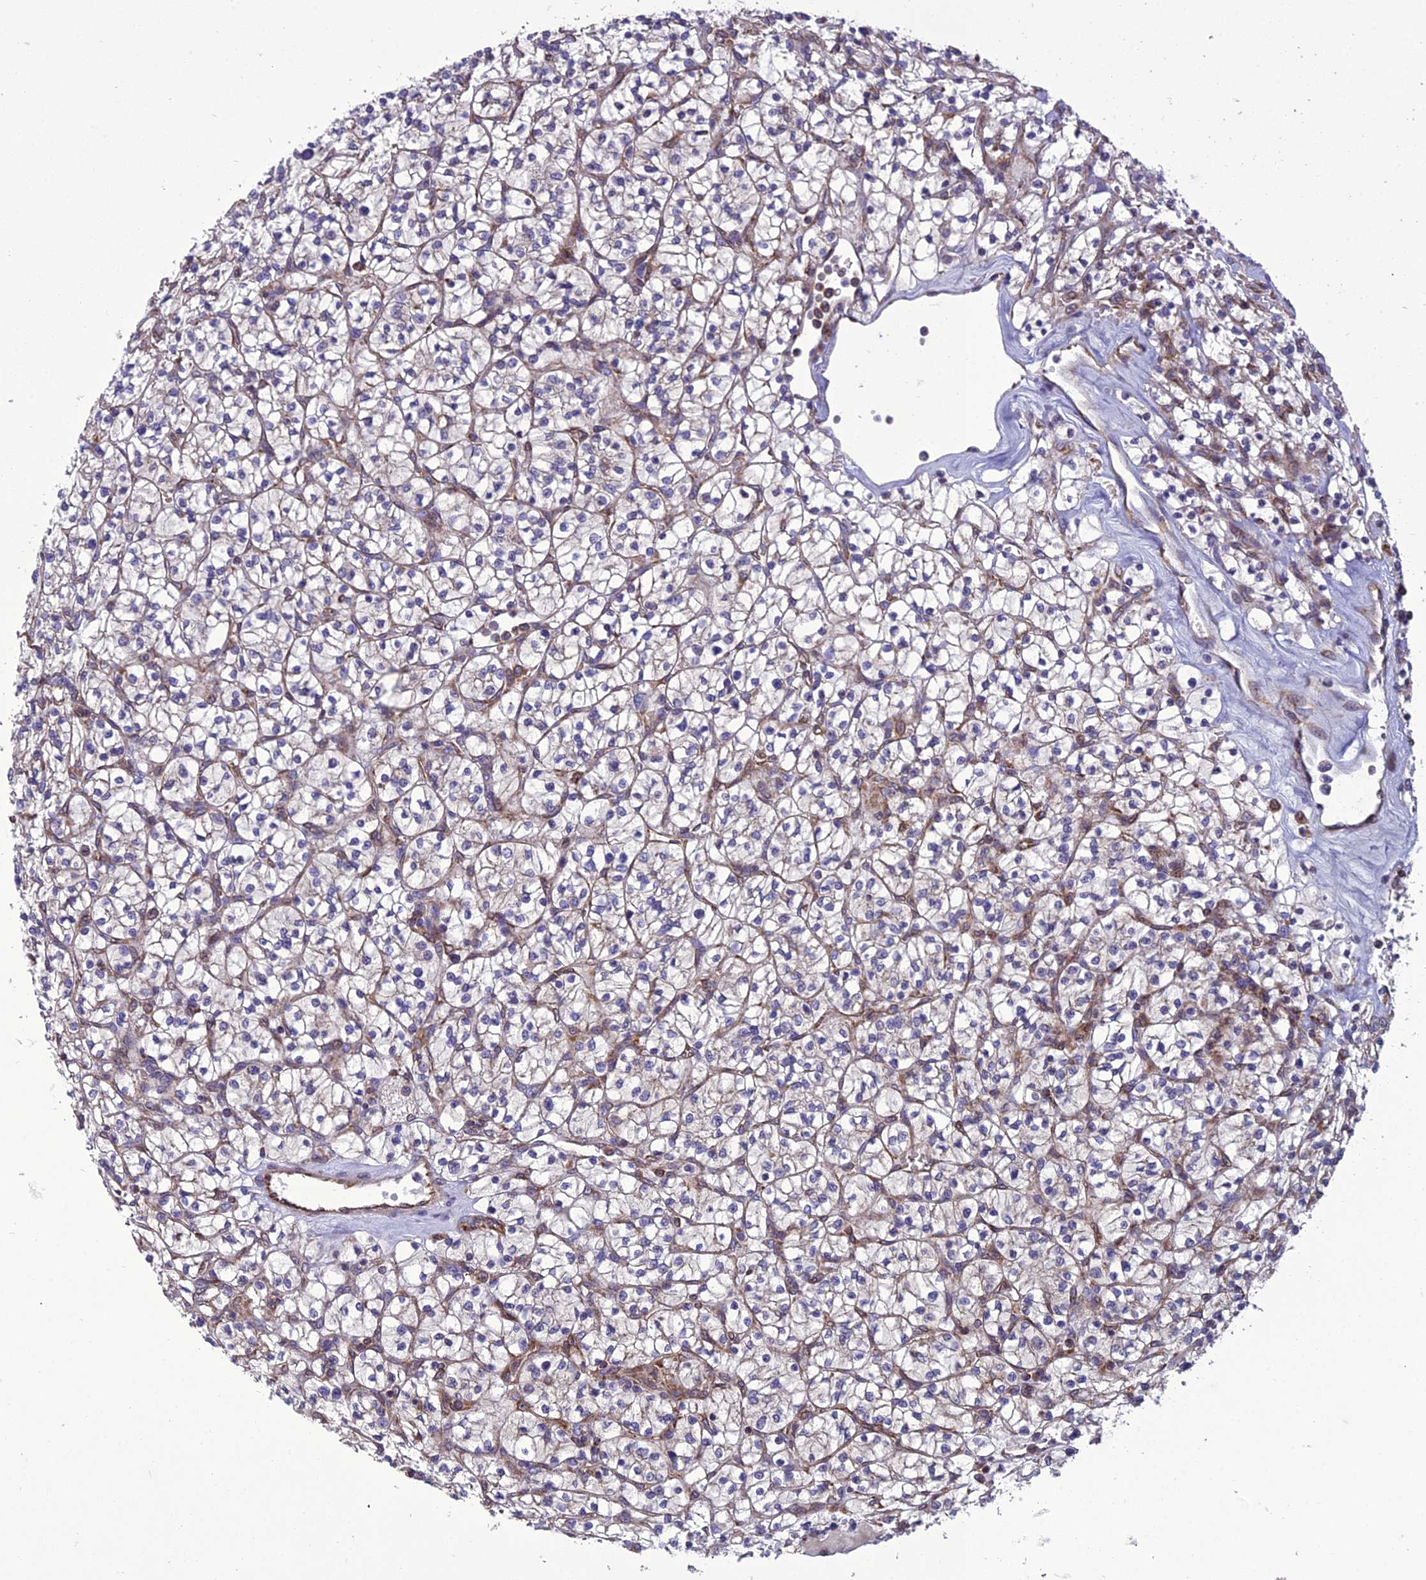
{"staining": {"intensity": "negative", "quantity": "none", "location": "none"}, "tissue": "renal cancer", "cell_type": "Tumor cells", "image_type": "cancer", "snomed": [{"axis": "morphology", "description": "Adenocarcinoma, NOS"}, {"axis": "topography", "description": "Kidney"}], "caption": "IHC photomicrograph of neoplastic tissue: renal cancer stained with DAB (3,3'-diaminobenzidine) demonstrates no significant protein positivity in tumor cells. Nuclei are stained in blue.", "gene": "GIMAP1", "patient": {"sex": "female", "age": 64}}